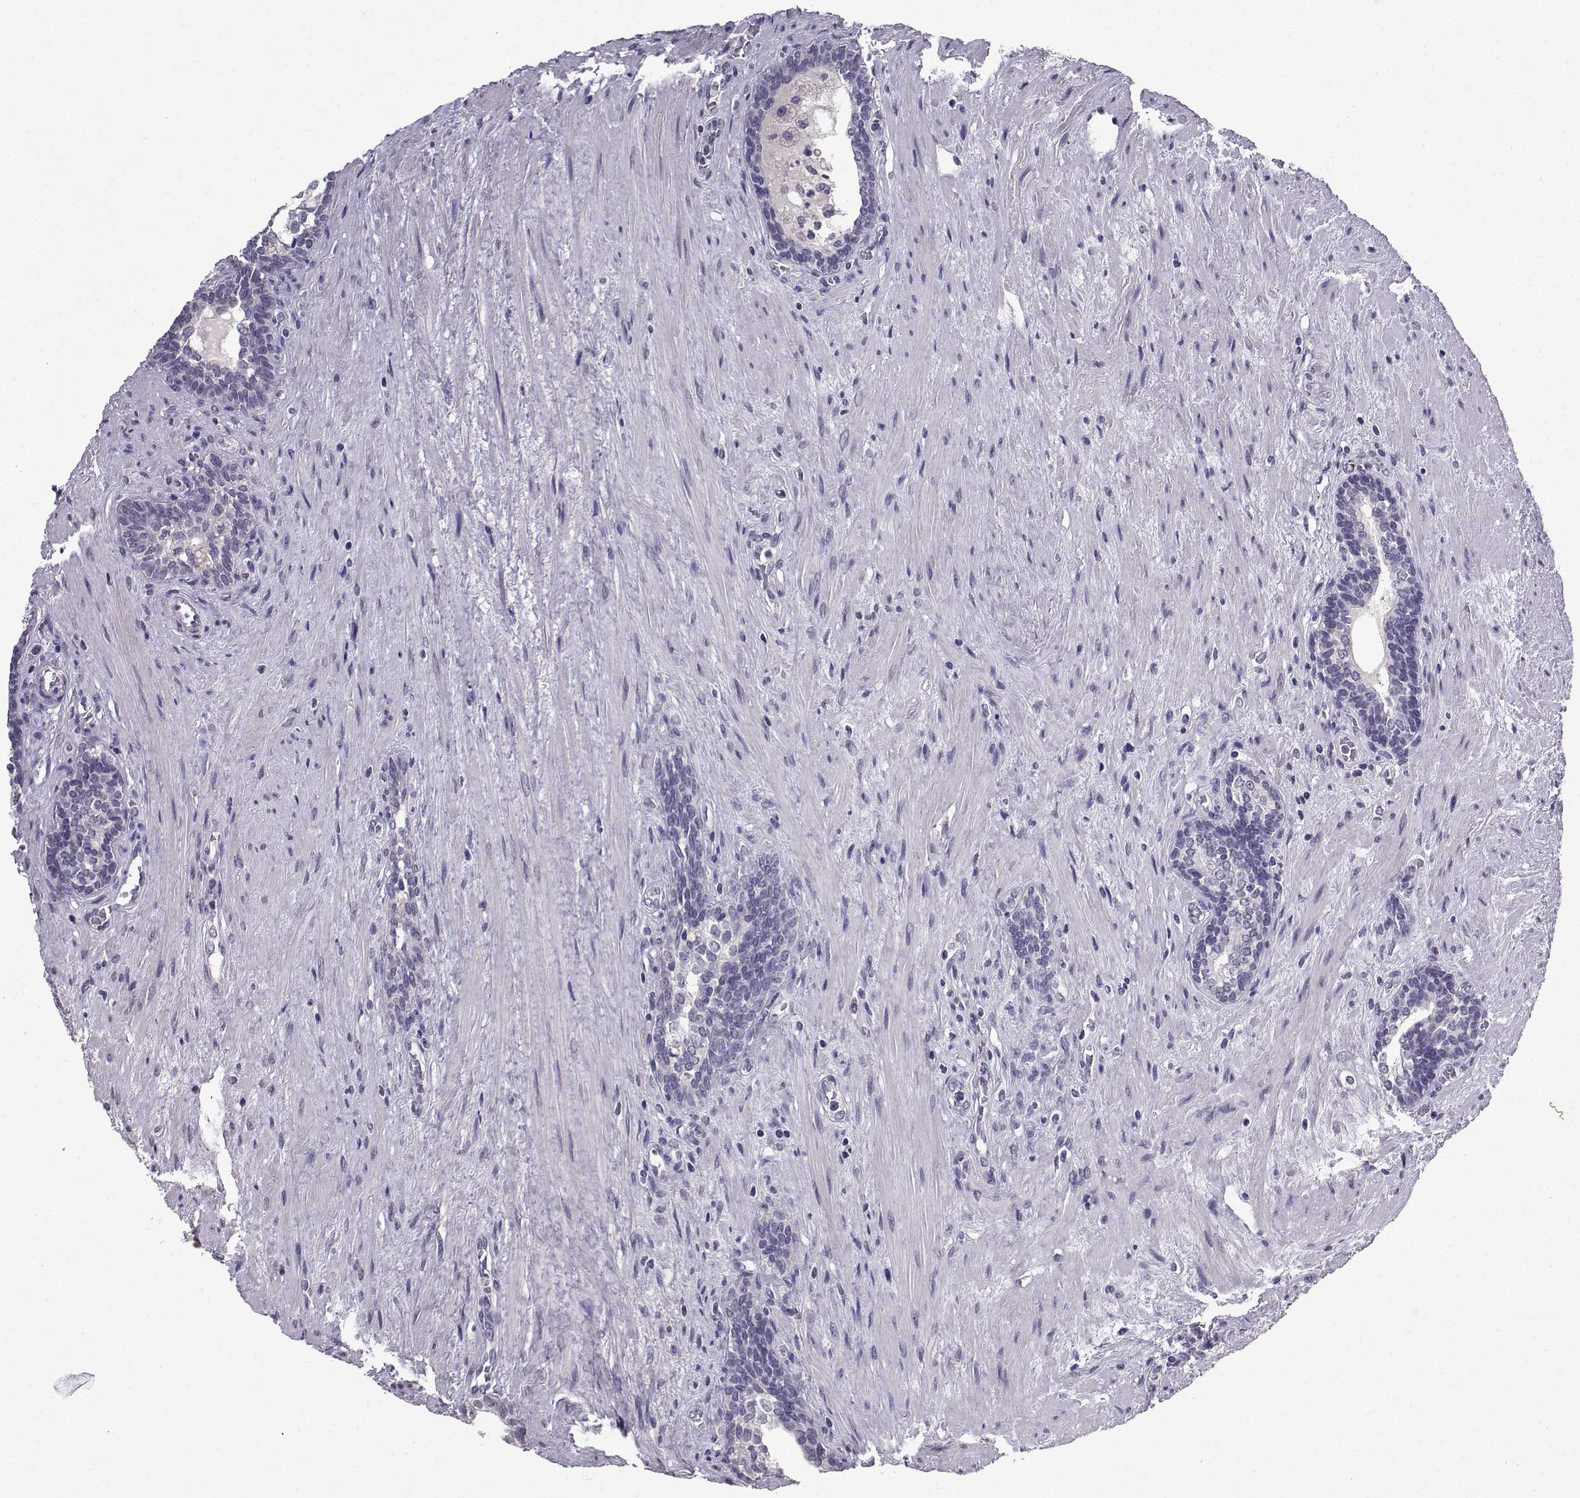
{"staining": {"intensity": "negative", "quantity": "none", "location": "none"}, "tissue": "prostate cancer", "cell_type": "Tumor cells", "image_type": "cancer", "snomed": [{"axis": "morphology", "description": "Adenocarcinoma, NOS"}, {"axis": "morphology", "description": "Adenocarcinoma, High grade"}, {"axis": "topography", "description": "Prostate"}], "caption": "This is a histopathology image of immunohistochemistry staining of adenocarcinoma (high-grade) (prostate), which shows no expression in tumor cells.", "gene": "SPAG11B", "patient": {"sex": "male", "age": 61}}